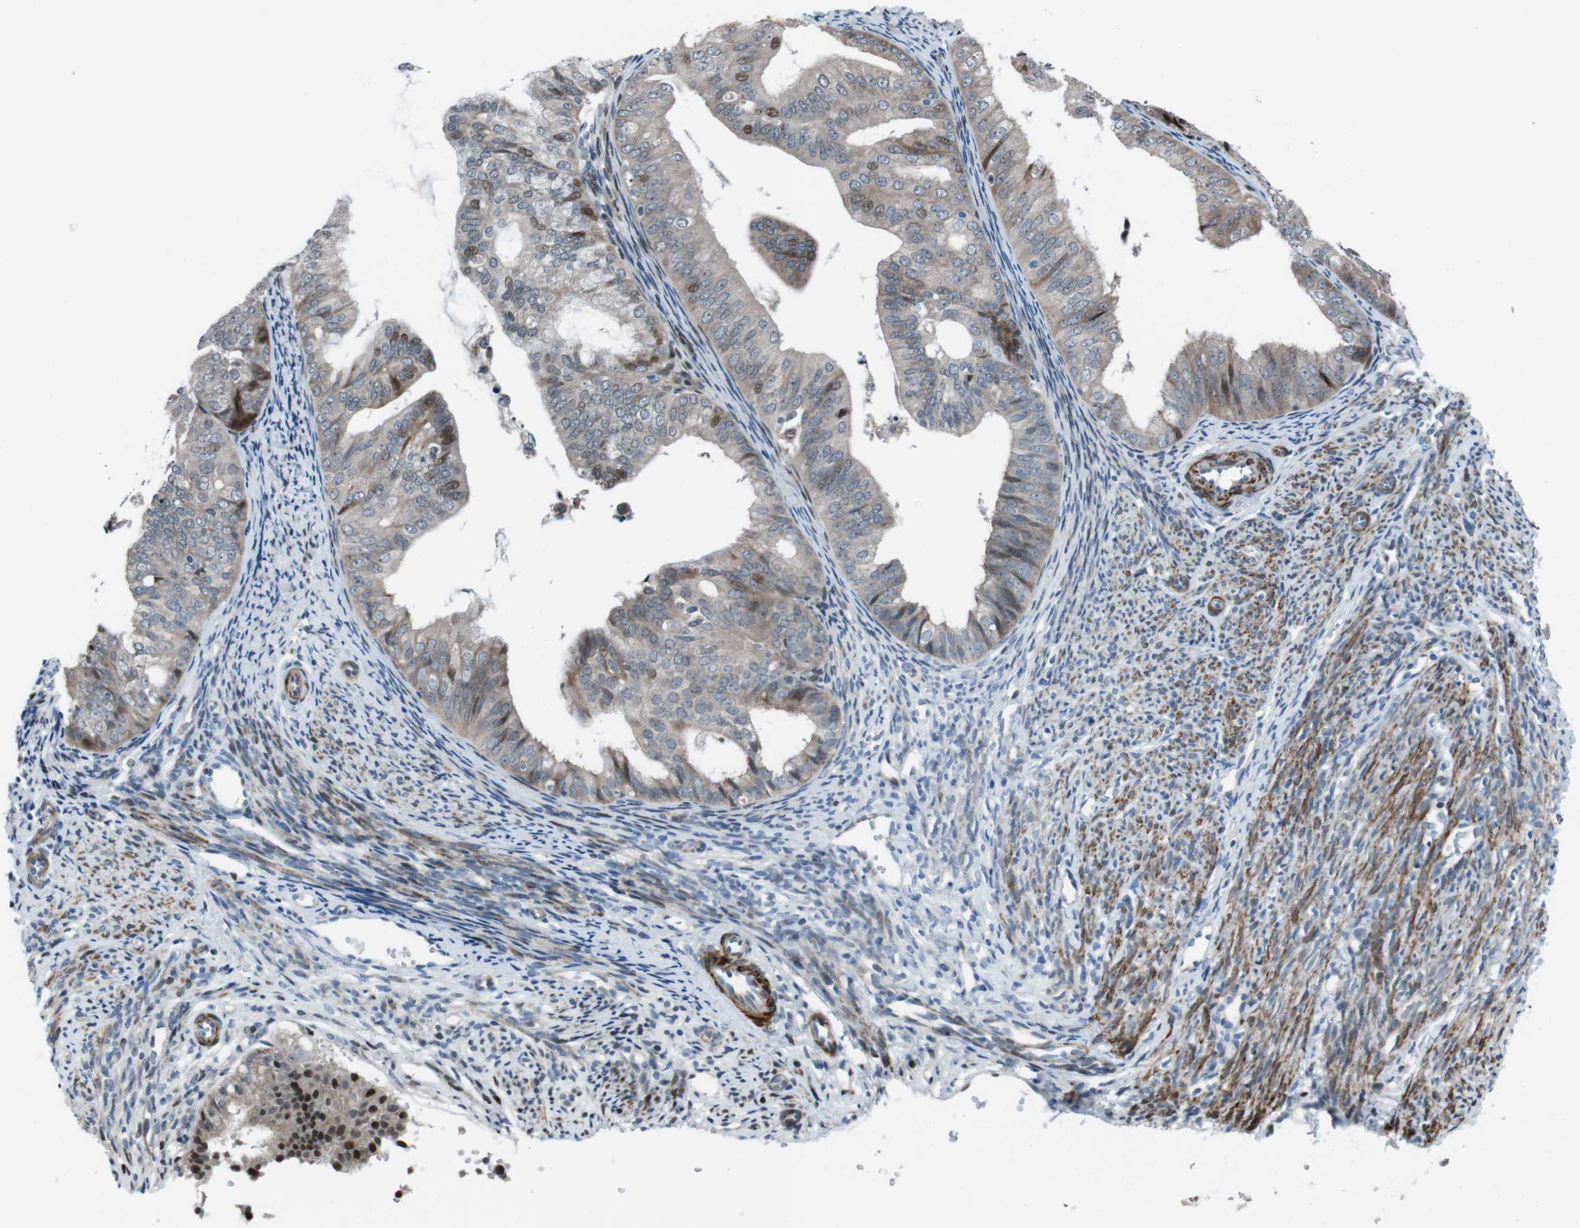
{"staining": {"intensity": "moderate", "quantity": "<25%", "location": "nuclear"}, "tissue": "endometrial cancer", "cell_type": "Tumor cells", "image_type": "cancer", "snomed": [{"axis": "morphology", "description": "Adenocarcinoma, NOS"}, {"axis": "topography", "description": "Endometrium"}], "caption": "Endometrial cancer stained with DAB IHC displays low levels of moderate nuclear expression in approximately <25% of tumor cells.", "gene": "PBRM1", "patient": {"sex": "female", "age": 63}}